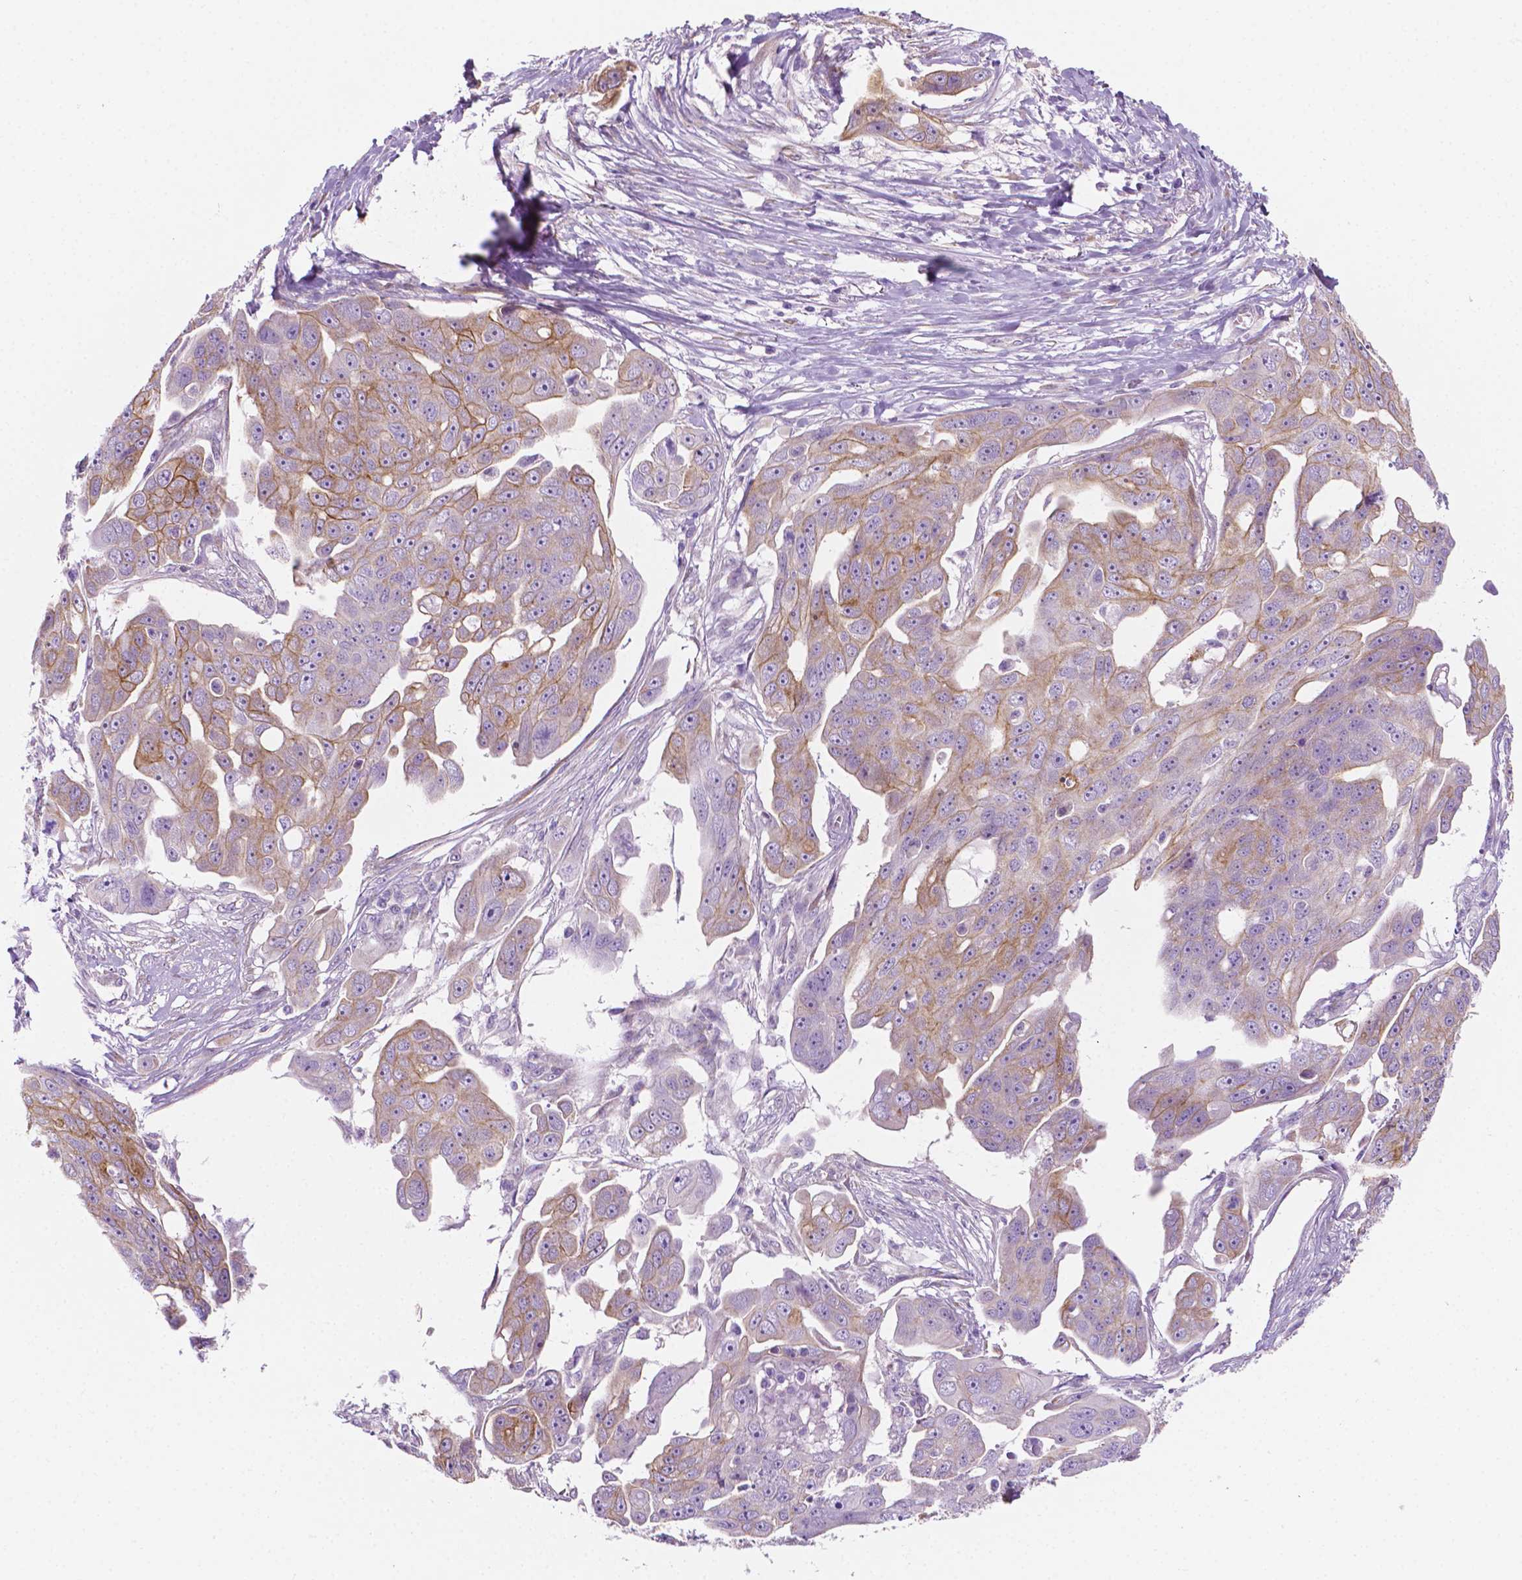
{"staining": {"intensity": "weak", "quantity": "25%-75%", "location": "cytoplasmic/membranous"}, "tissue": "ovarian cancer", "cell_type": "Tumor cells", "image_type": "cancer", "snomed": [{"axis": "morphology", "description": "Carcinoma, endometroid"}, {"axis": "topography", "description": "Ovary"}], "caption": "An image showing weak cytoplasmic/membranous positivity in about 25%-75% of tumor cells in ovarian cancer (endometroid carcinoma), as visualized by brown immunohistochemical staining.", "gene": "EPPK1", "patient": {"sex": "female", "age": 70}}